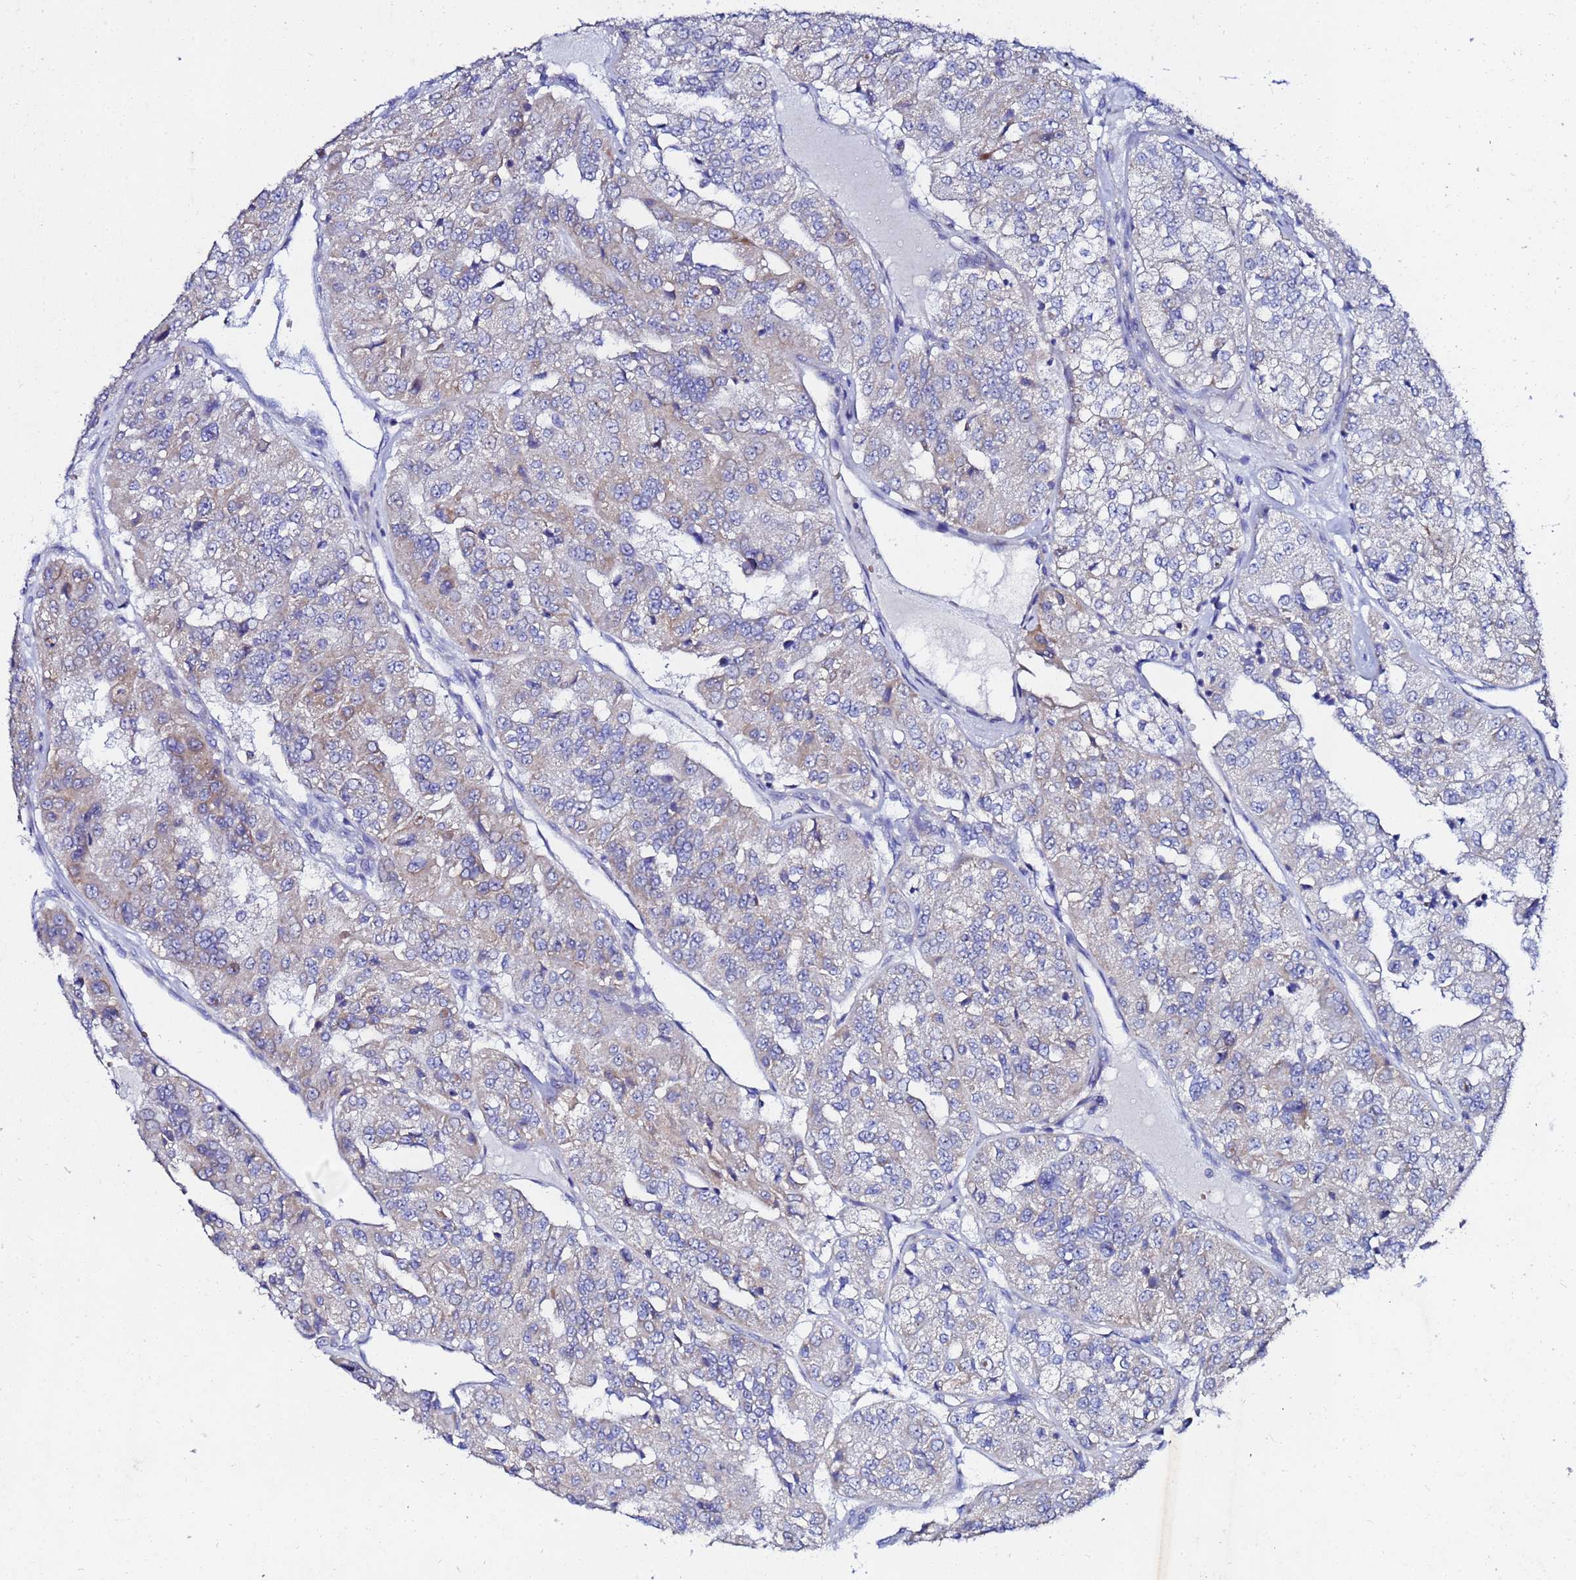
{"staining": {"intensity": "weak", "quantity": "25%-75%", "location": "cytoplasmic/membranous"}, "tissue": "renal cancer", "cell_type": "Tumor cells", "image_type": "cancer", "snomed": [{"axis": "morphology", "description": "Adenocarcinoma, NOS"}, {"axis": "topography", "description": "Kidney"}], "caption": "Protein staining of renal adenocarcinoma tissue displays weak cytoplasmic/membranous positivity in about 25%-75% of tumor cells.", "gene": "FAHD2A", "patient": {"sex": "female", "age": 63}}